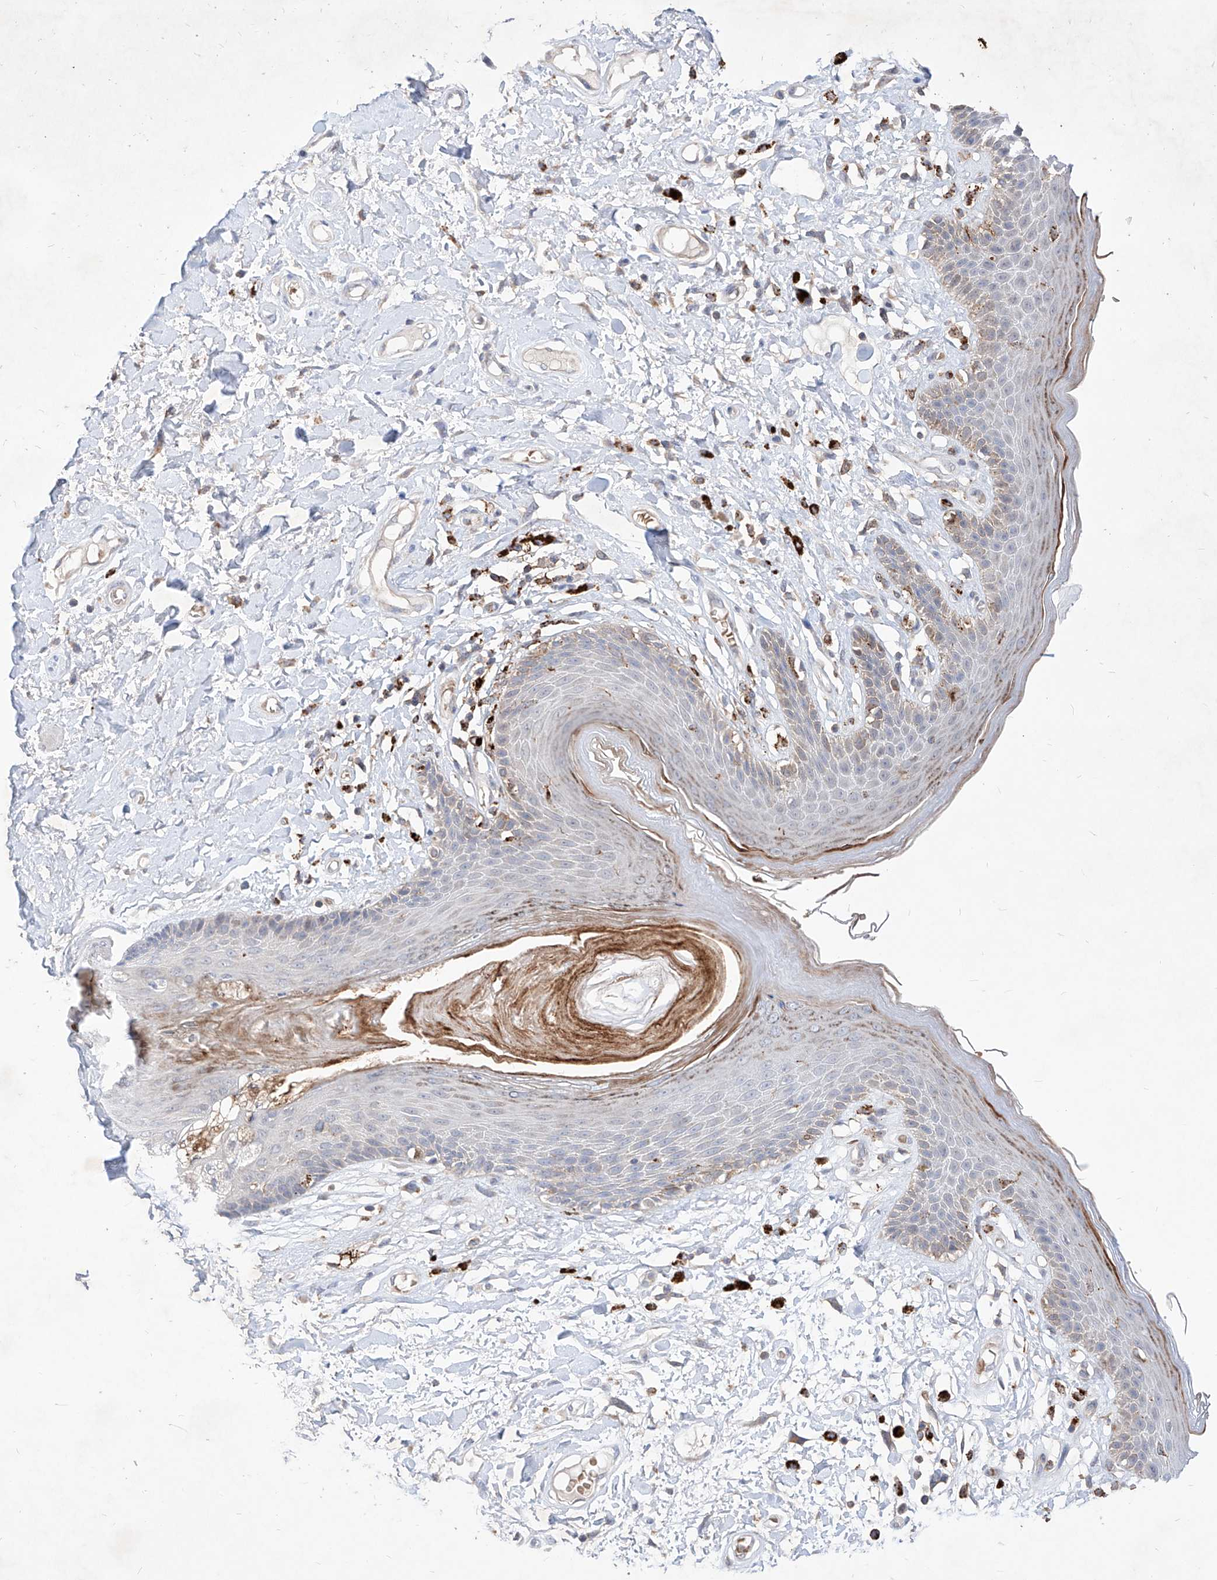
{"staining": {"intensity": "moderate", "quantity": "<25%", "location": "cytoplasmic/membranous"}, "tissue": "skin", "cell_type": "Epidermal cells", "image_type": "normal", "snomed": [{"axis": "morphology", "description": "Normal tissue, NOS"}, {"axis": "topography", "description": "Anal"}], "caption": "A brown stain labels moderate cytoplasmic/membranous expression of a protein in epidermal cells of normal human skin. (DAB IHC with brightfield microscopy, high magnification).", "gene": "TSNAX", "patient": {"sex": "female", "age": 78}}